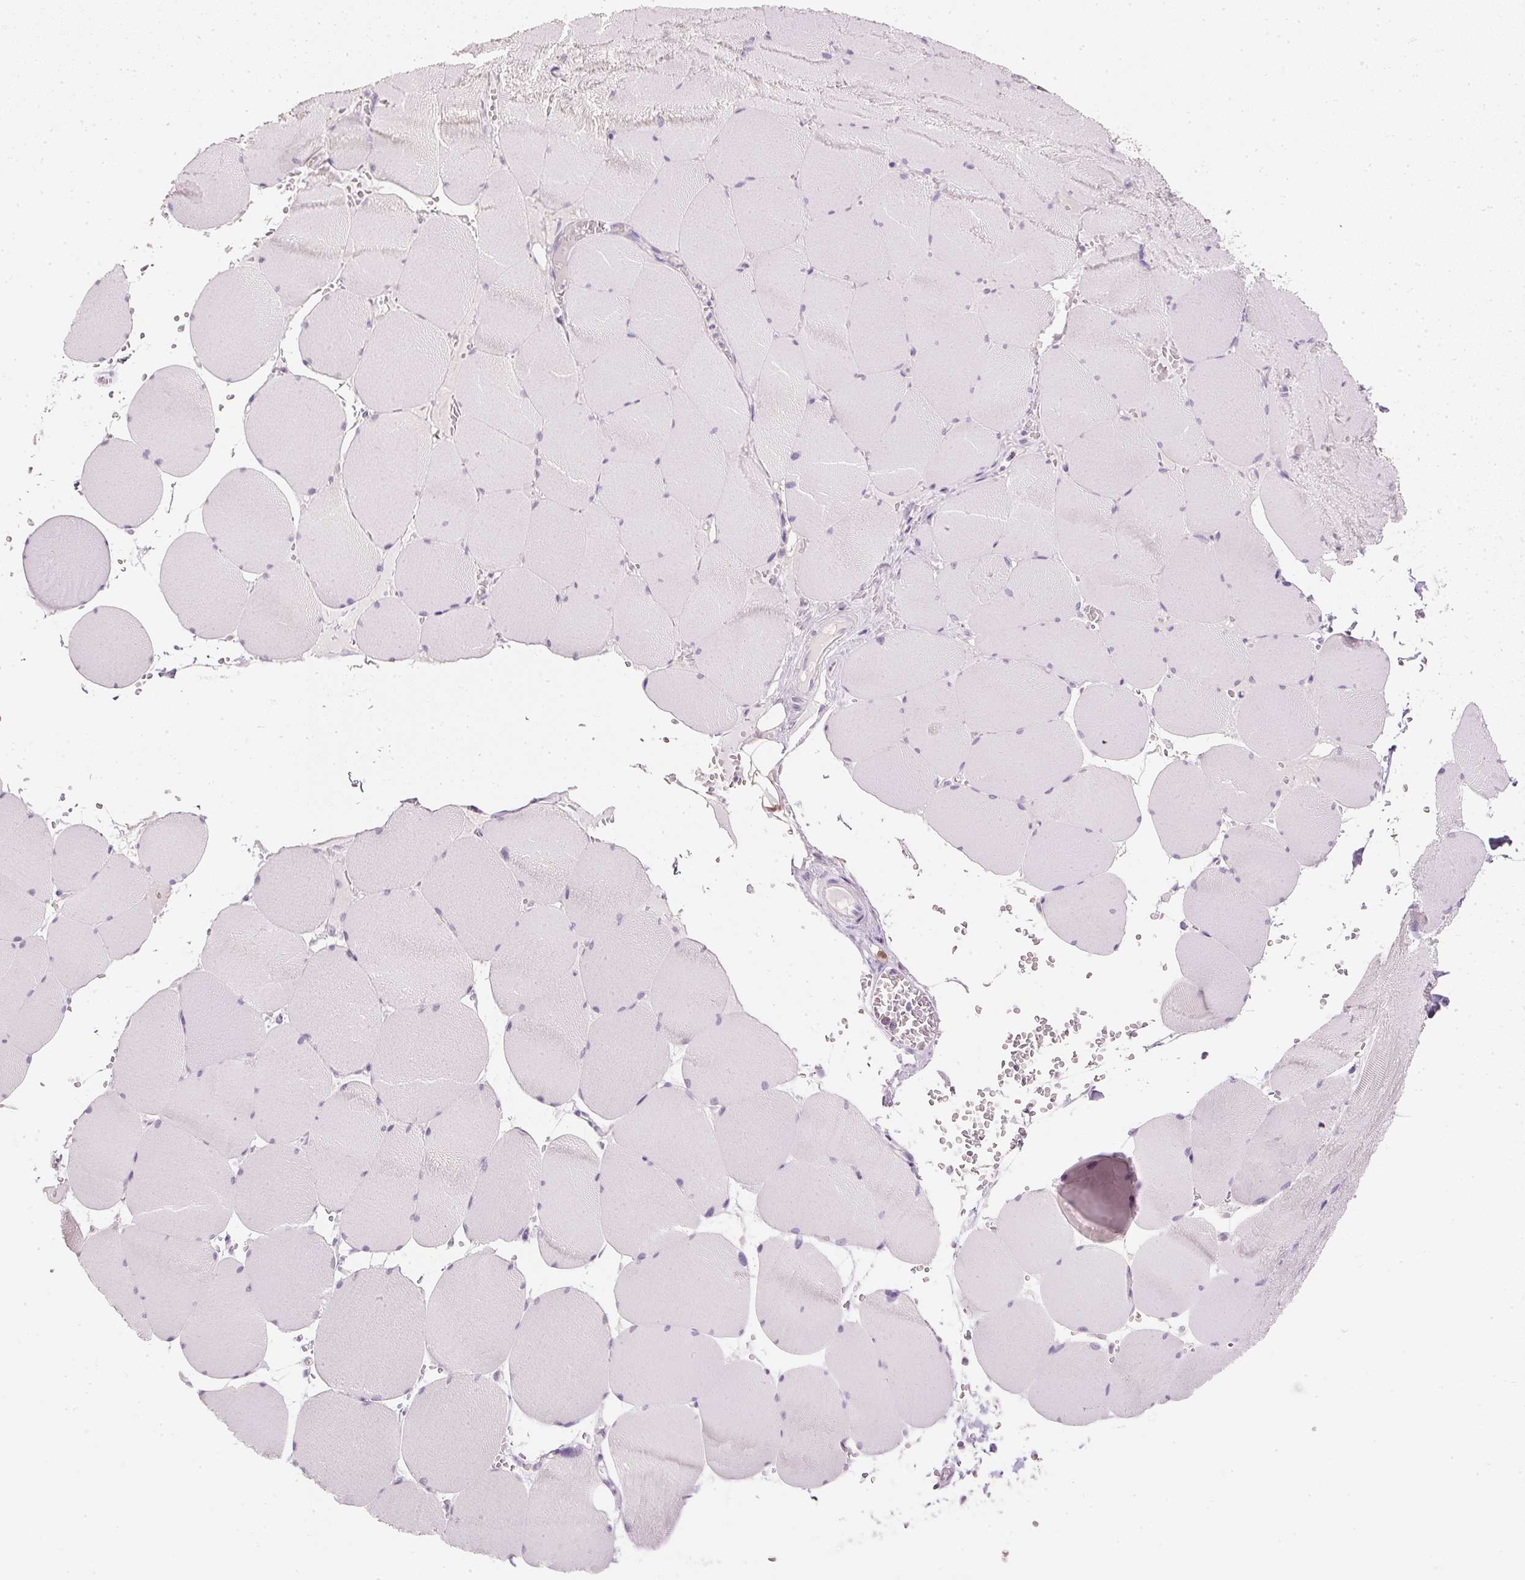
{"staining": {"intensity": "negative", "quantity": "none", "location": "none"}, "tissue": "skeletal muscle", "cell_type": "Myocytes", "image_type": "normal", "snomed": [{"axis": "morphology", "description": "Normal tissue, NOS"}, {"axis": "topography", "description": "Skeletal muscle"}, {"axis": "topography", "description": "Head-Neck"}], "caption": "Immunohistochemical staining of unremarkable human skeletal muscle demonstrates no significant positivity in myocytes.", "gene": "ELAVL3", "patient": {"sex": "male", "age": 66}}